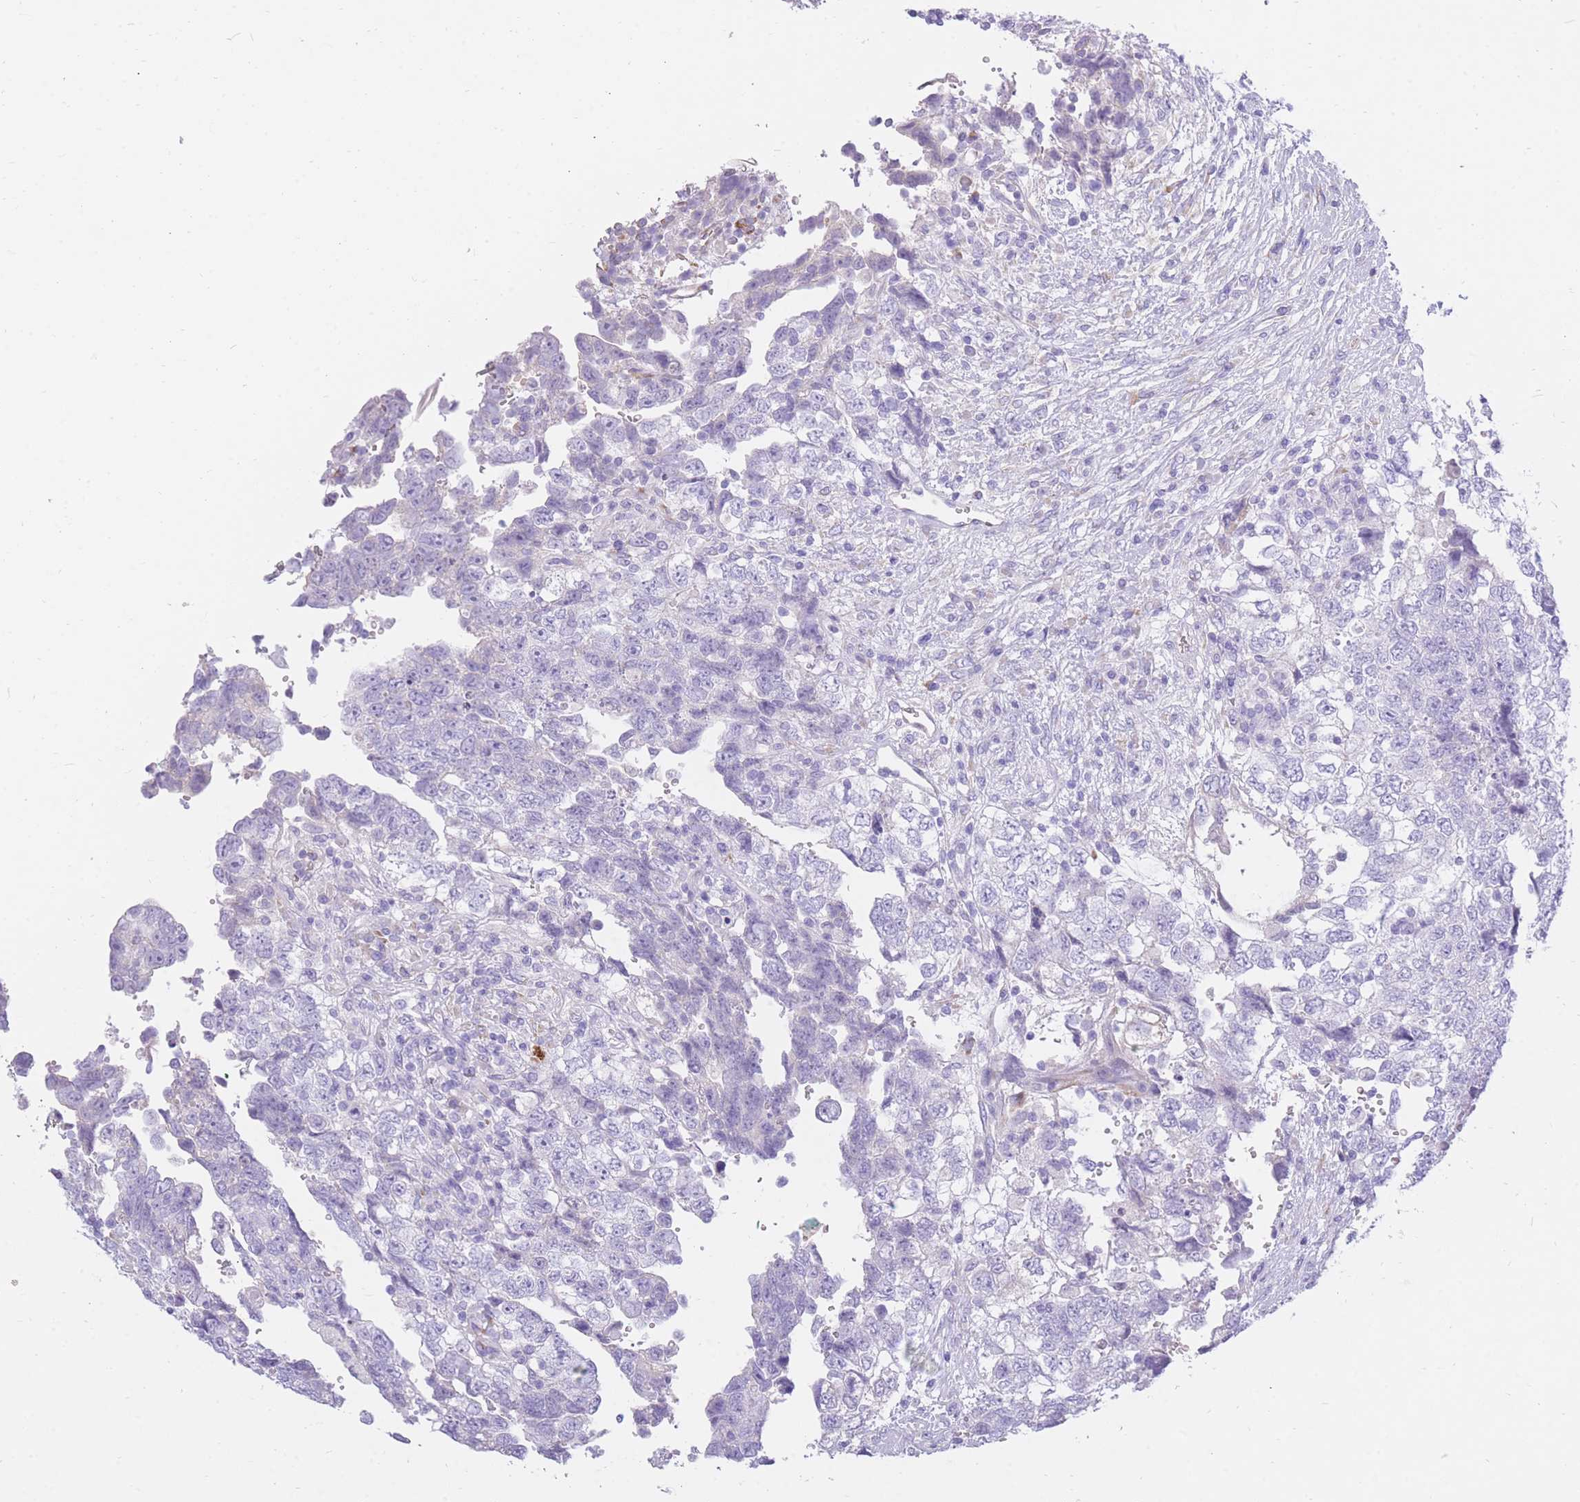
{"staining": {"intensity": "negative", "quantity": "none", "location": "none"}, "tissue": "testis cancer", "cell_type": "Tumor cells", "image_type": "cancer", "snomed": [{"axis": "morphology", "description": "Carcinoma, Embryonal, NOS"}, {"axis": "topography", "description": "Testis"}], "caption": "Embryonal carcinoma (testis) was stained to show a protein in brown. There is no significant staining in tumor cells.", "gene": "TPSD1", "patient": {"sex": "male", "age": 37}}